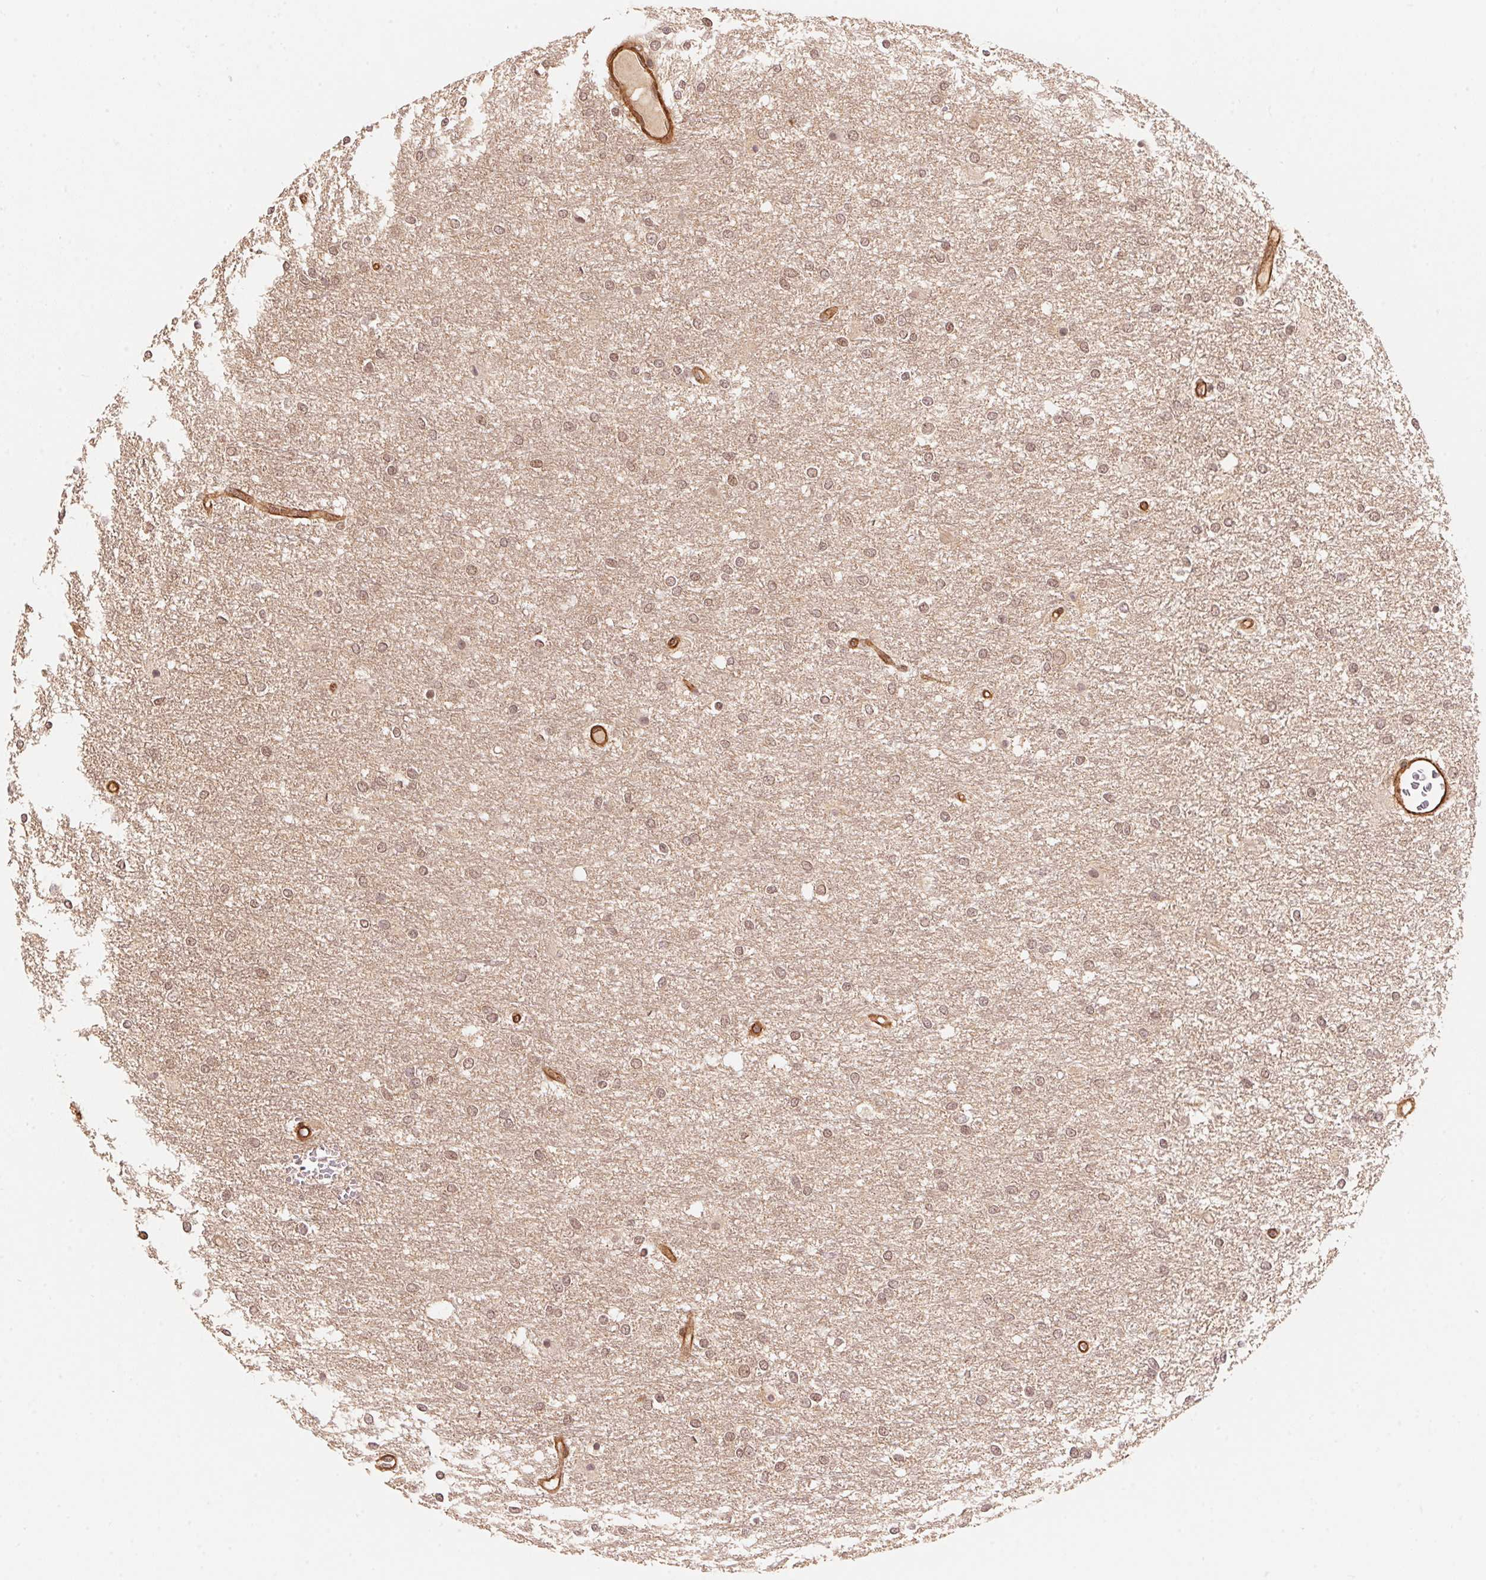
{"staining": {"intensity": "moderate", "quantity": ">75%", "location": "nuclear"}, "tissue": "glioma", "cell_type": "Tumor cells", "image_type": "cancer", "snomed": [{"axis": "morphology", "description": "Glioma, malignant, High grade"}, {"axis": "topography", "description": "Brain"}], "caption": "Human malignant glioma (high-grade) stained with a brown dye exhibits moderate nuclear positive expression in about >75% of tumor cells.", "gene": "TNIP2", "patient": {"sex": "female", "age": 61}}